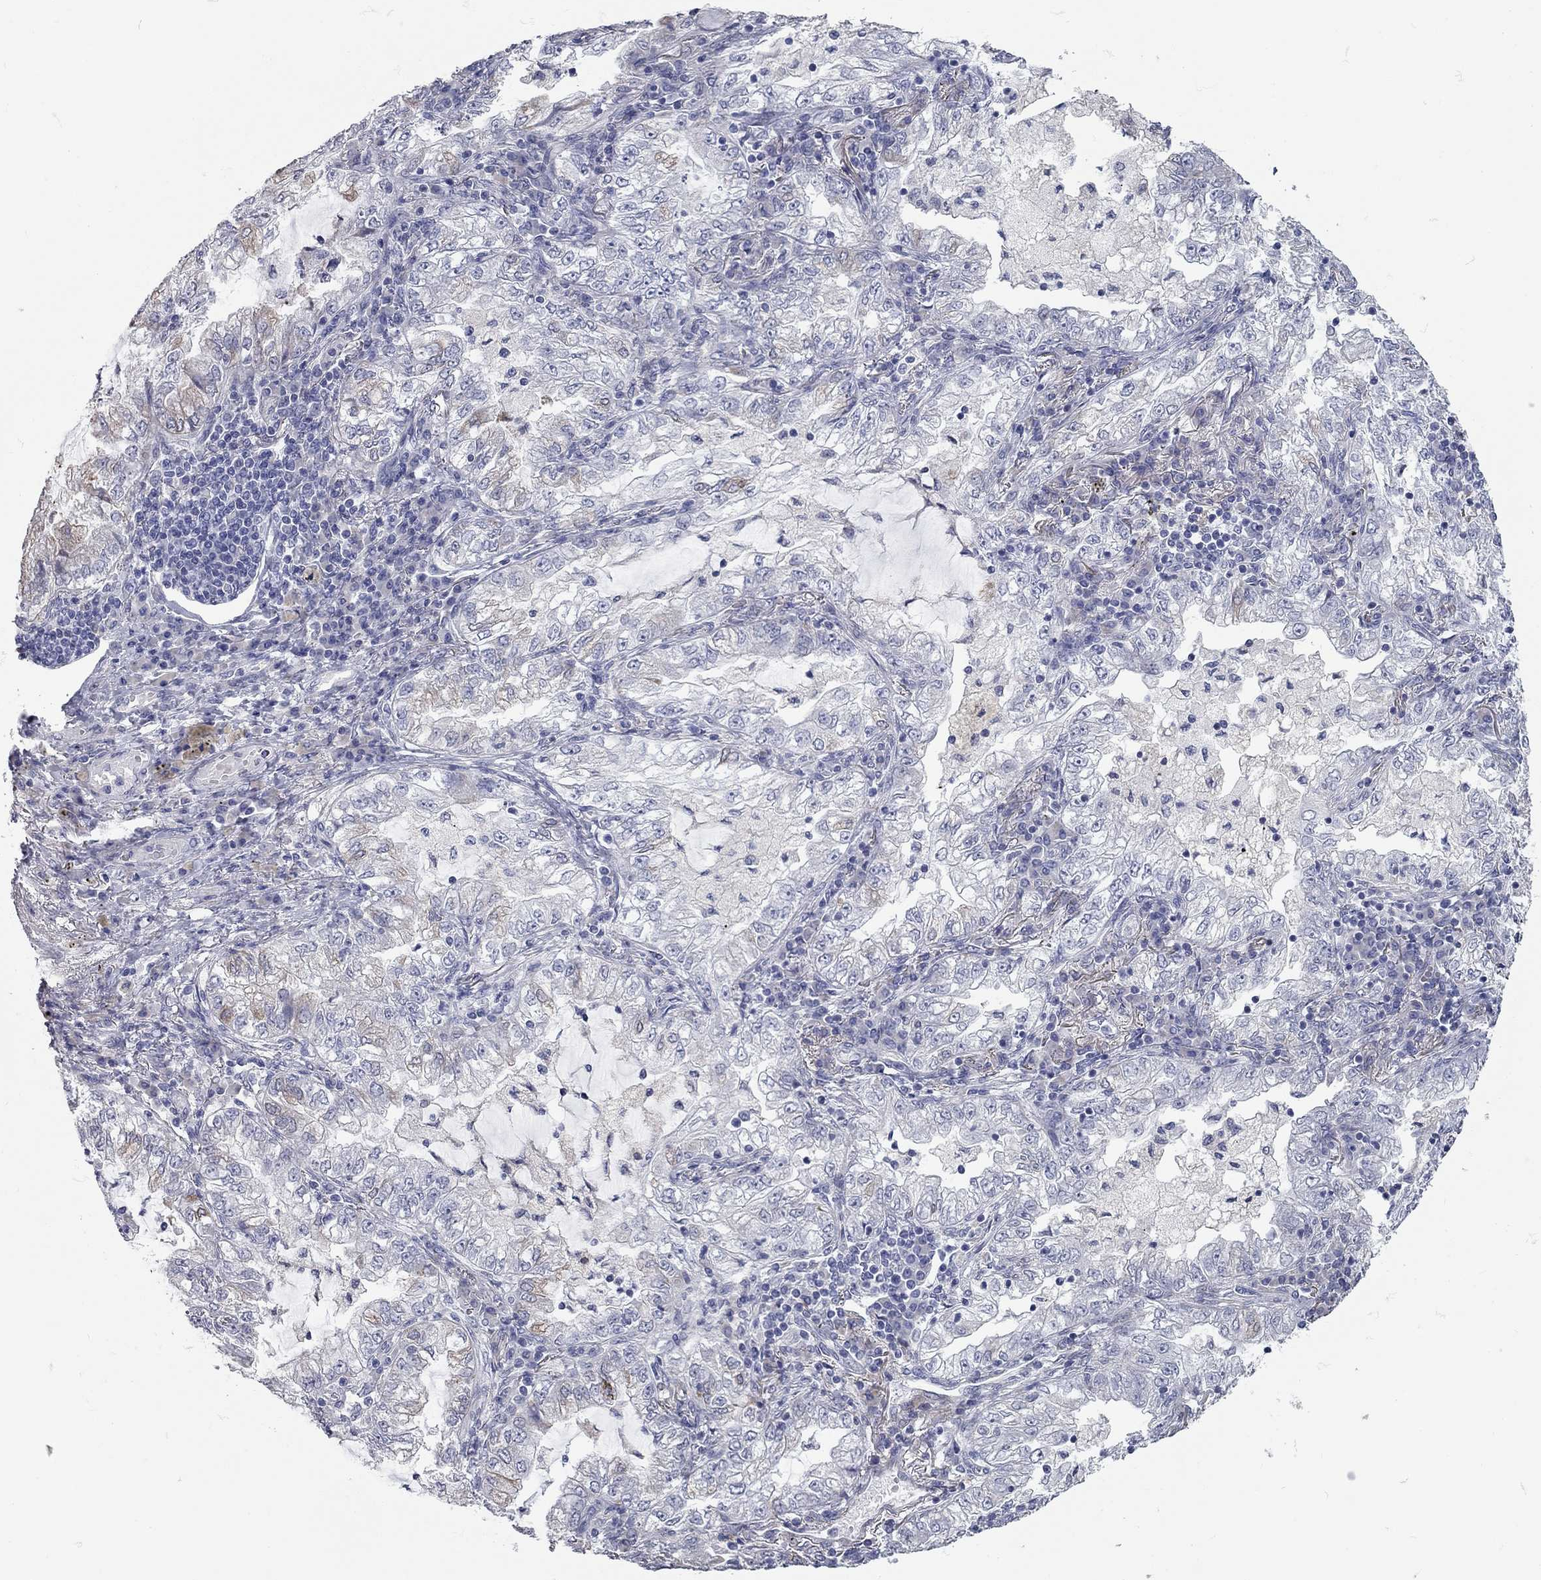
{"staining": {"intensity": "negative", "quantity": "none", "location": "none"}, "tissue": "lung cancer", "cell_type": "Tumor cells", "image_type": "cancer", "snomed": [{"axis": "morphology", "description": "Adenocarcinoma, NOS"}, {"axis": "topography", "description": "Lung"}], "caption": "Lung cancer (adenocarcinoma) was stained to show a protein in brown. There is no significant staining in tumor cells.", "gene": "XAGE2", "patient": {"sex": "female", "age": 73}}